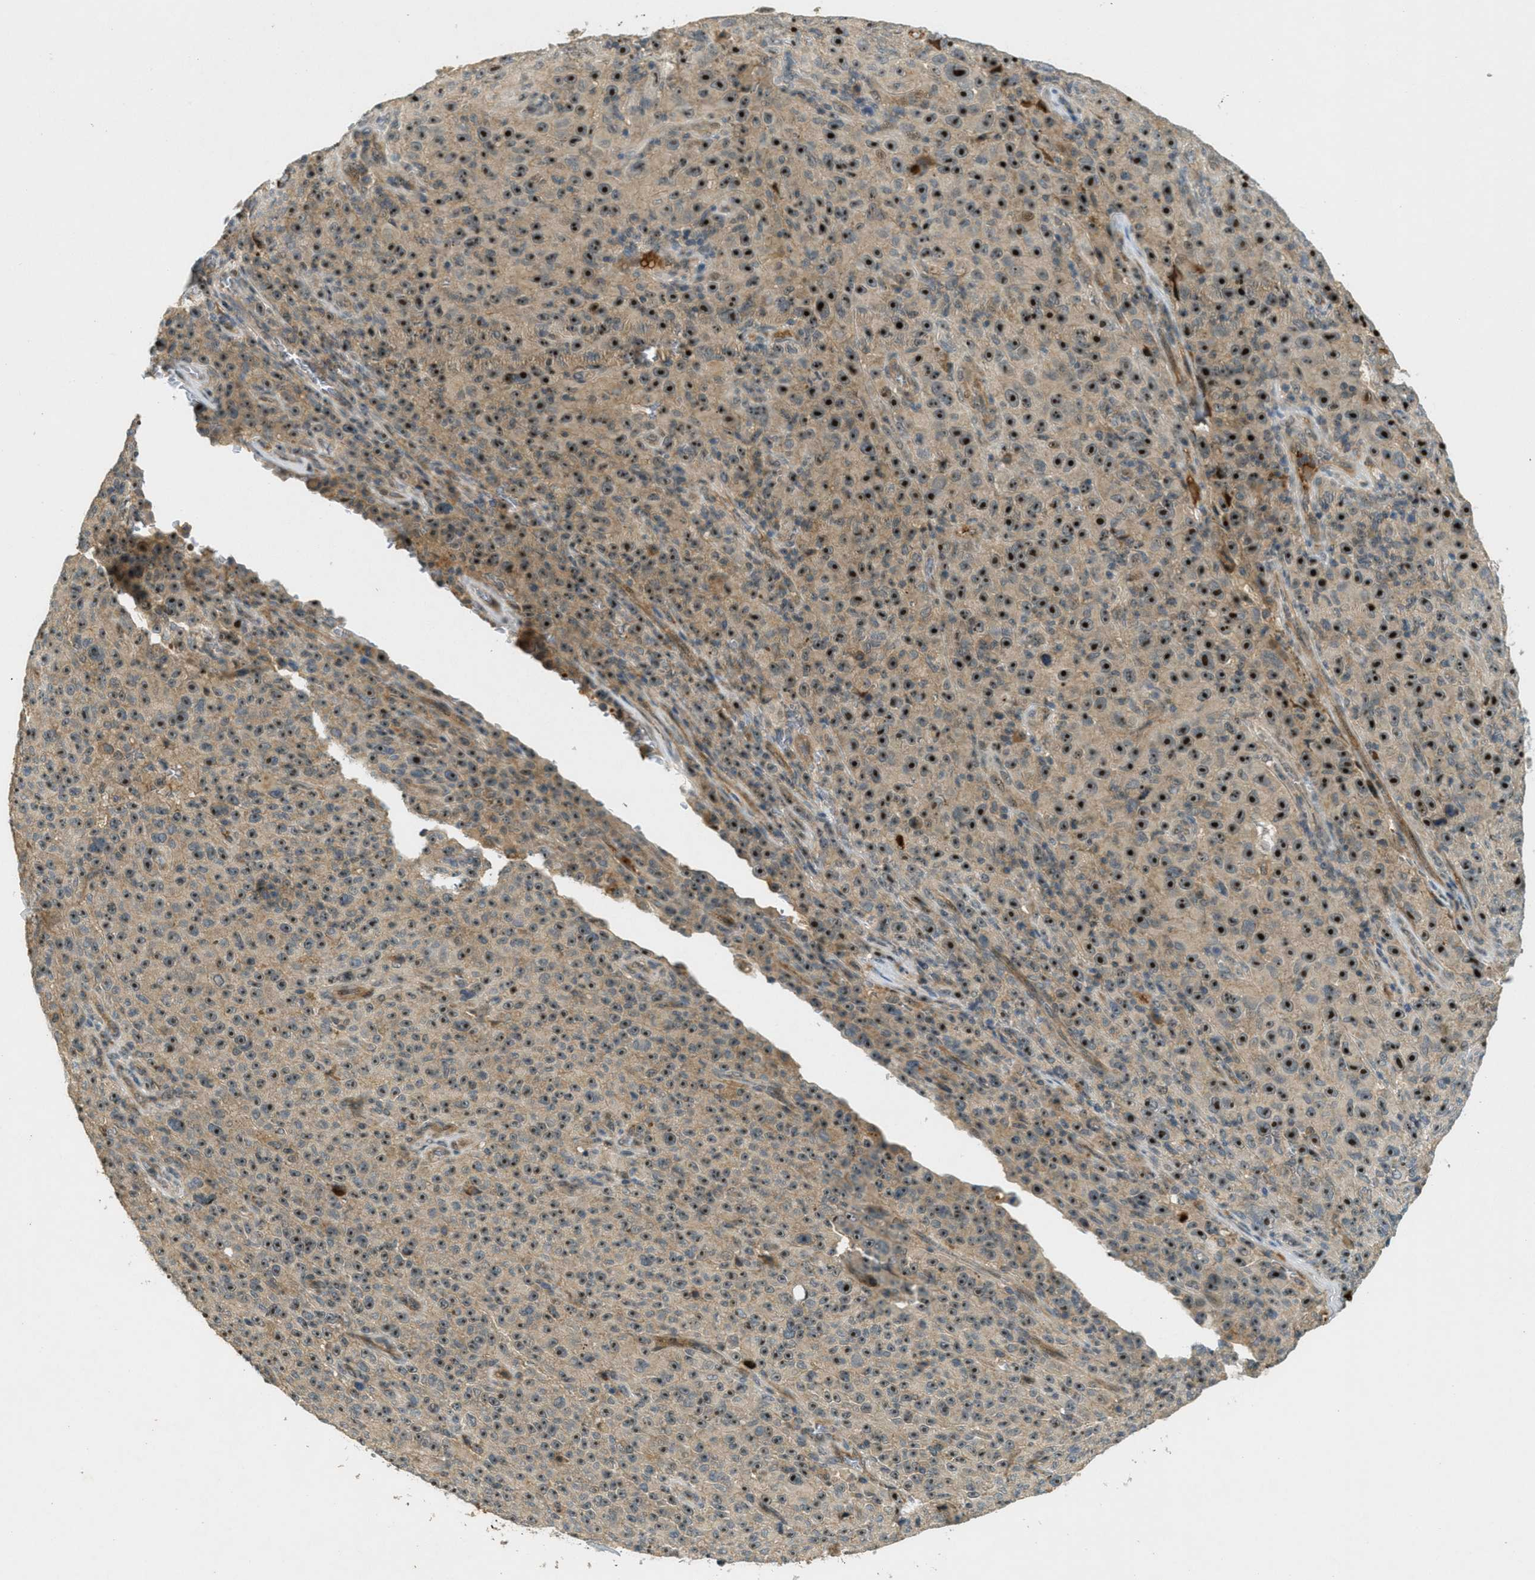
{"staining": {"intensity": "moderate", "quantity": ">75%", "location": "cytoplasmic/membranous,nuclear"}, "tissue": "melanoma", "cell_type": "Tumor cells", "image_type": "cancer", "snomed": [{"axis": "morphology", "description": "Malignant melanoma, NOS"}, {"axis": "topography", "description": "Skin"}], "caption": "Moderate cytoplasmic/membranous and nuclear staining is seen in about >75% of tumor cells in malignant melanoma.", "gene": "STK11", "patient": {"sex": "female", "age": 82}}